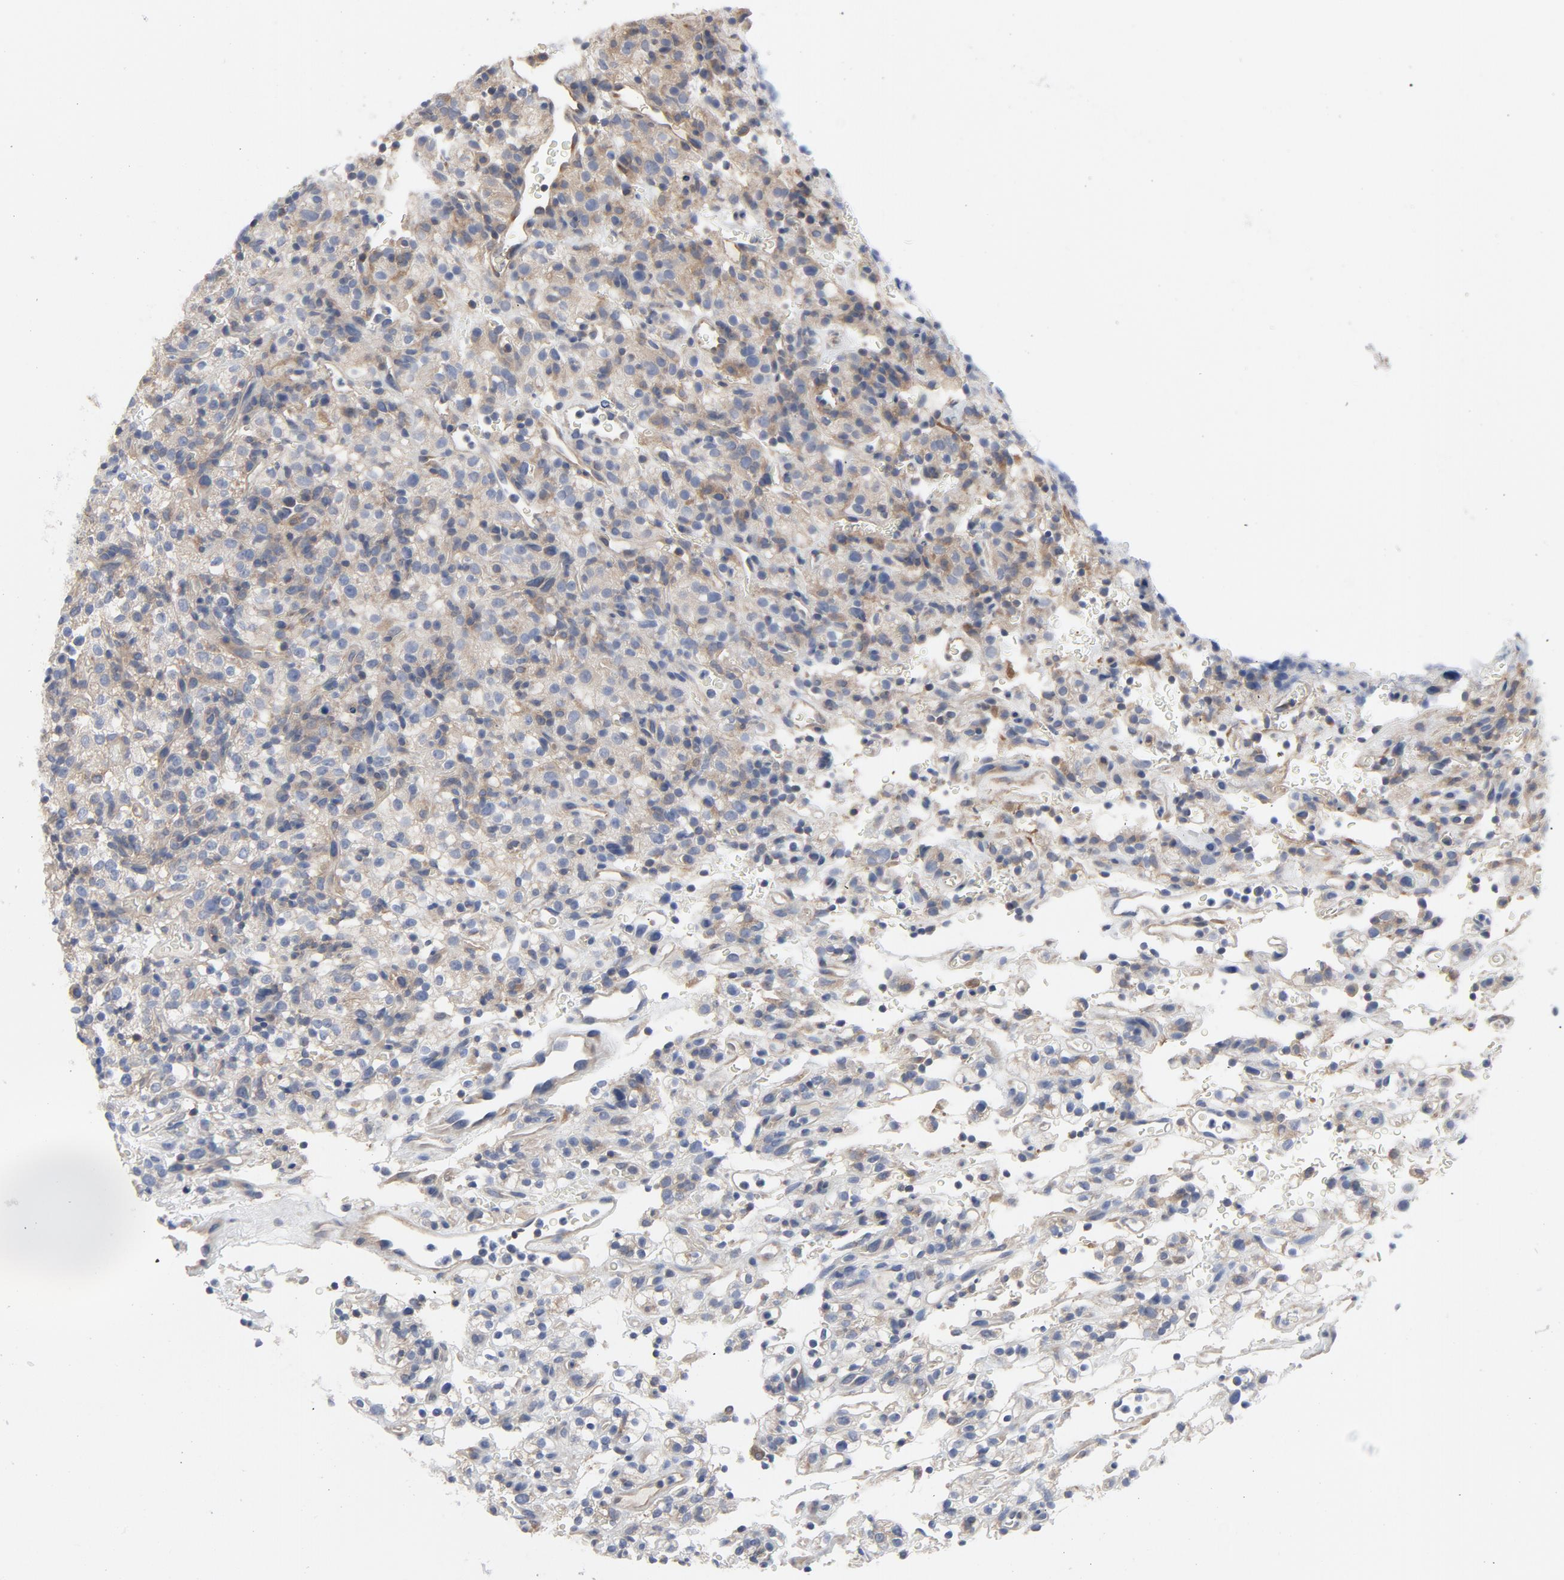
{"staining": {"intensity": "moderate", "quantity": ">75%", "location": "cytoplasmic/membranous"}, "tissue": "renal cancer", "cell_type": "Tumor cells", "image_type": "cancer", "snomed": [{"axis": "morphology", "description": "Normal tissue, NOS"}, {"axis": "morphology", "description": "Adenocarcinoma, NOS"}, {"axis": "topography", "description": "Kidney"}], "caption": "Immunohistochemical staining of renal cancer (adenocarcinoma) demonstrates medium levels of moderate cytoplasmic/membranous positivity in approximately >75% of tumor cells. The staining was performed using DAB (3,3'-diaminobenzidine) to visualize the protein expression in brown, while the nuclei were stained in blue with hematoxylin (Magnification: 20x).", "gene": "DYNLT3", "patient": {"sex": "female", "age": 72}}